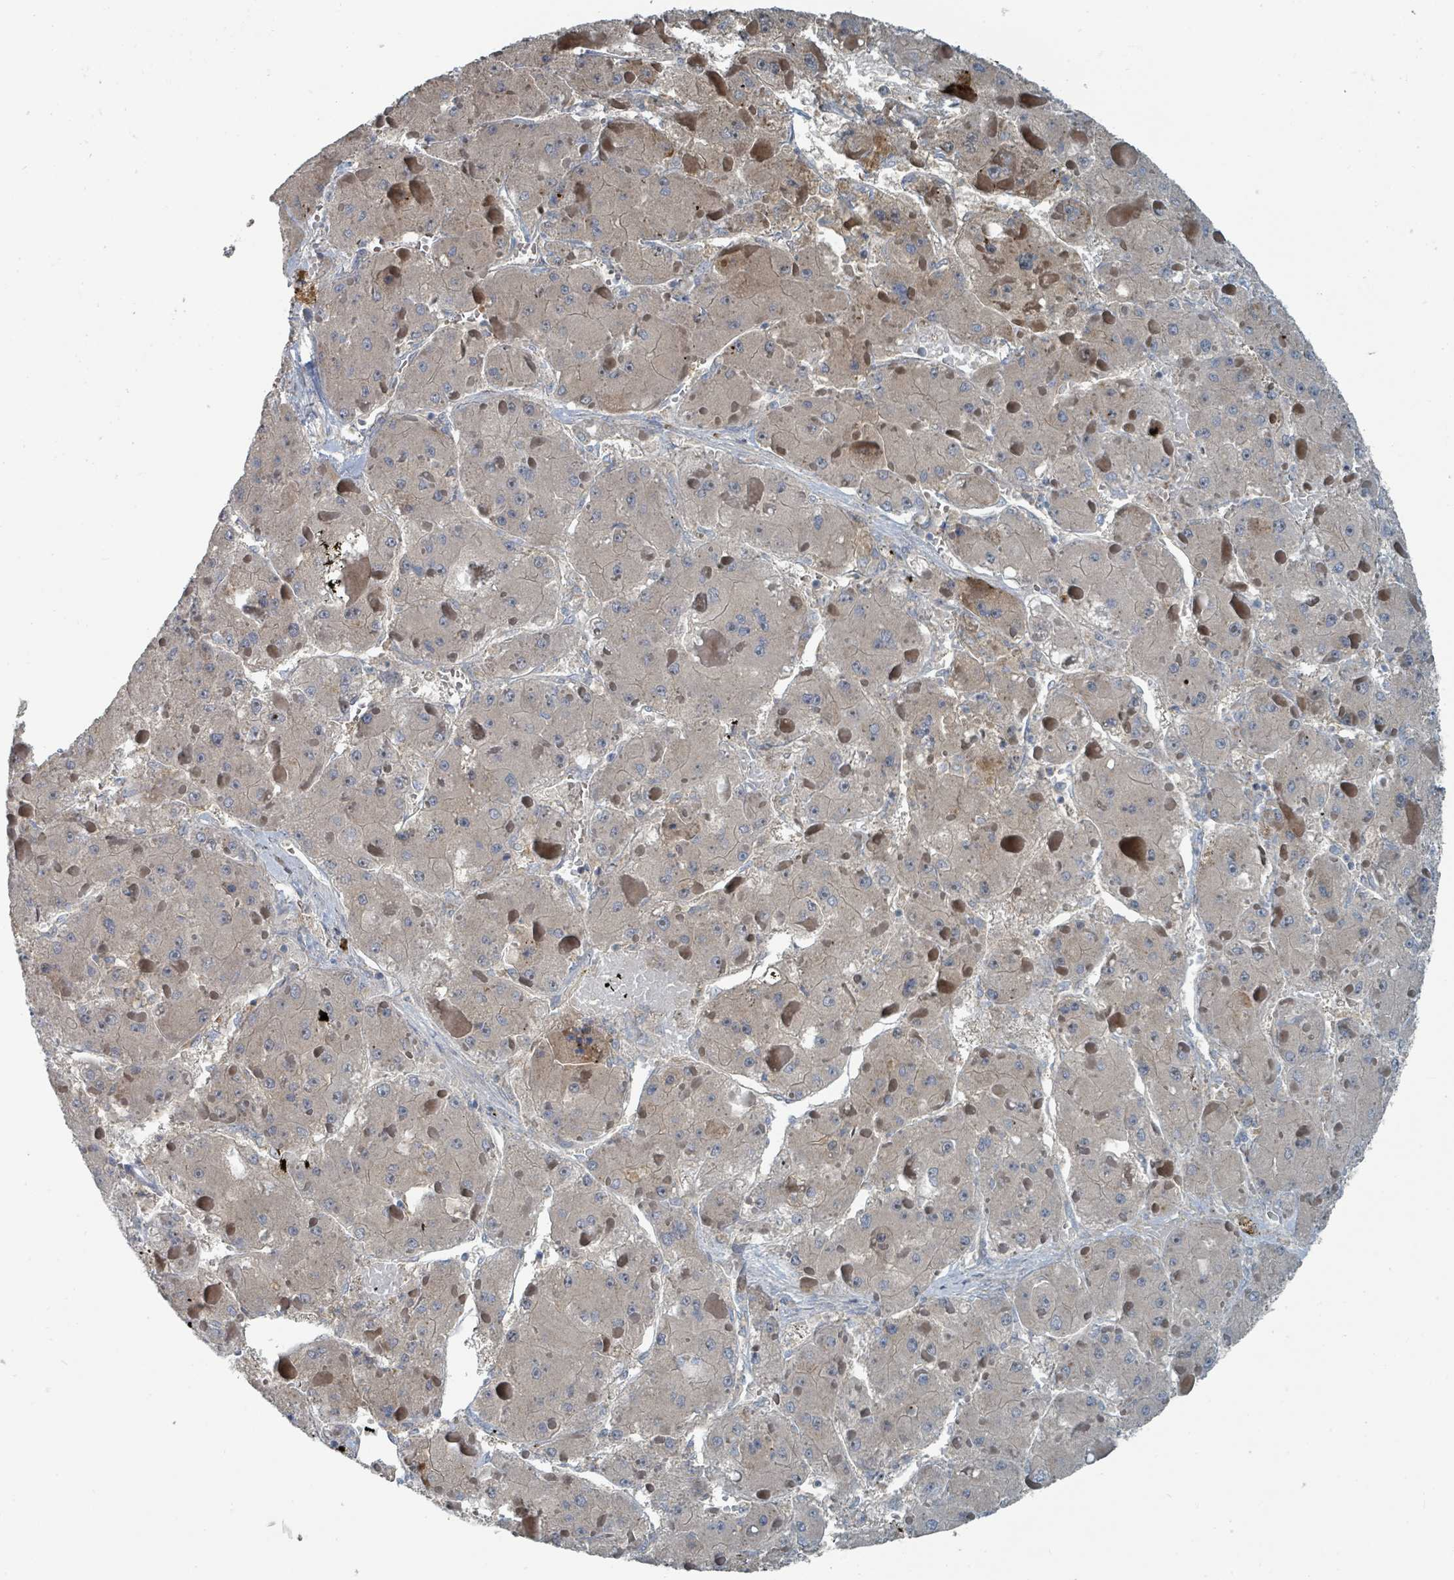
{"staining": {"intensity": "weak", "quantity": "25%-75%", "location": "cytoplasmic/membranous"}, "tissue": "liver cancer", "cell_type": "Tumor cells", "image_type": "cancer", "snomed": [{"axis": "morphology", "description": "Carcinoma, Hepatocellular, NOS"}, {"axis": "topography", "description": "Liver"}], "caption": "Immunohistochemistry (IHC) (DAB (3,3'-diaminobenzidine)) staining of liver hepatocellular carcinoma shows weak cytoplasmic/membranous protein staining in about 25%-75% of tumor cells.", "gene": "SLC44A5", "patient": {"sex": "female", "age": 73}}